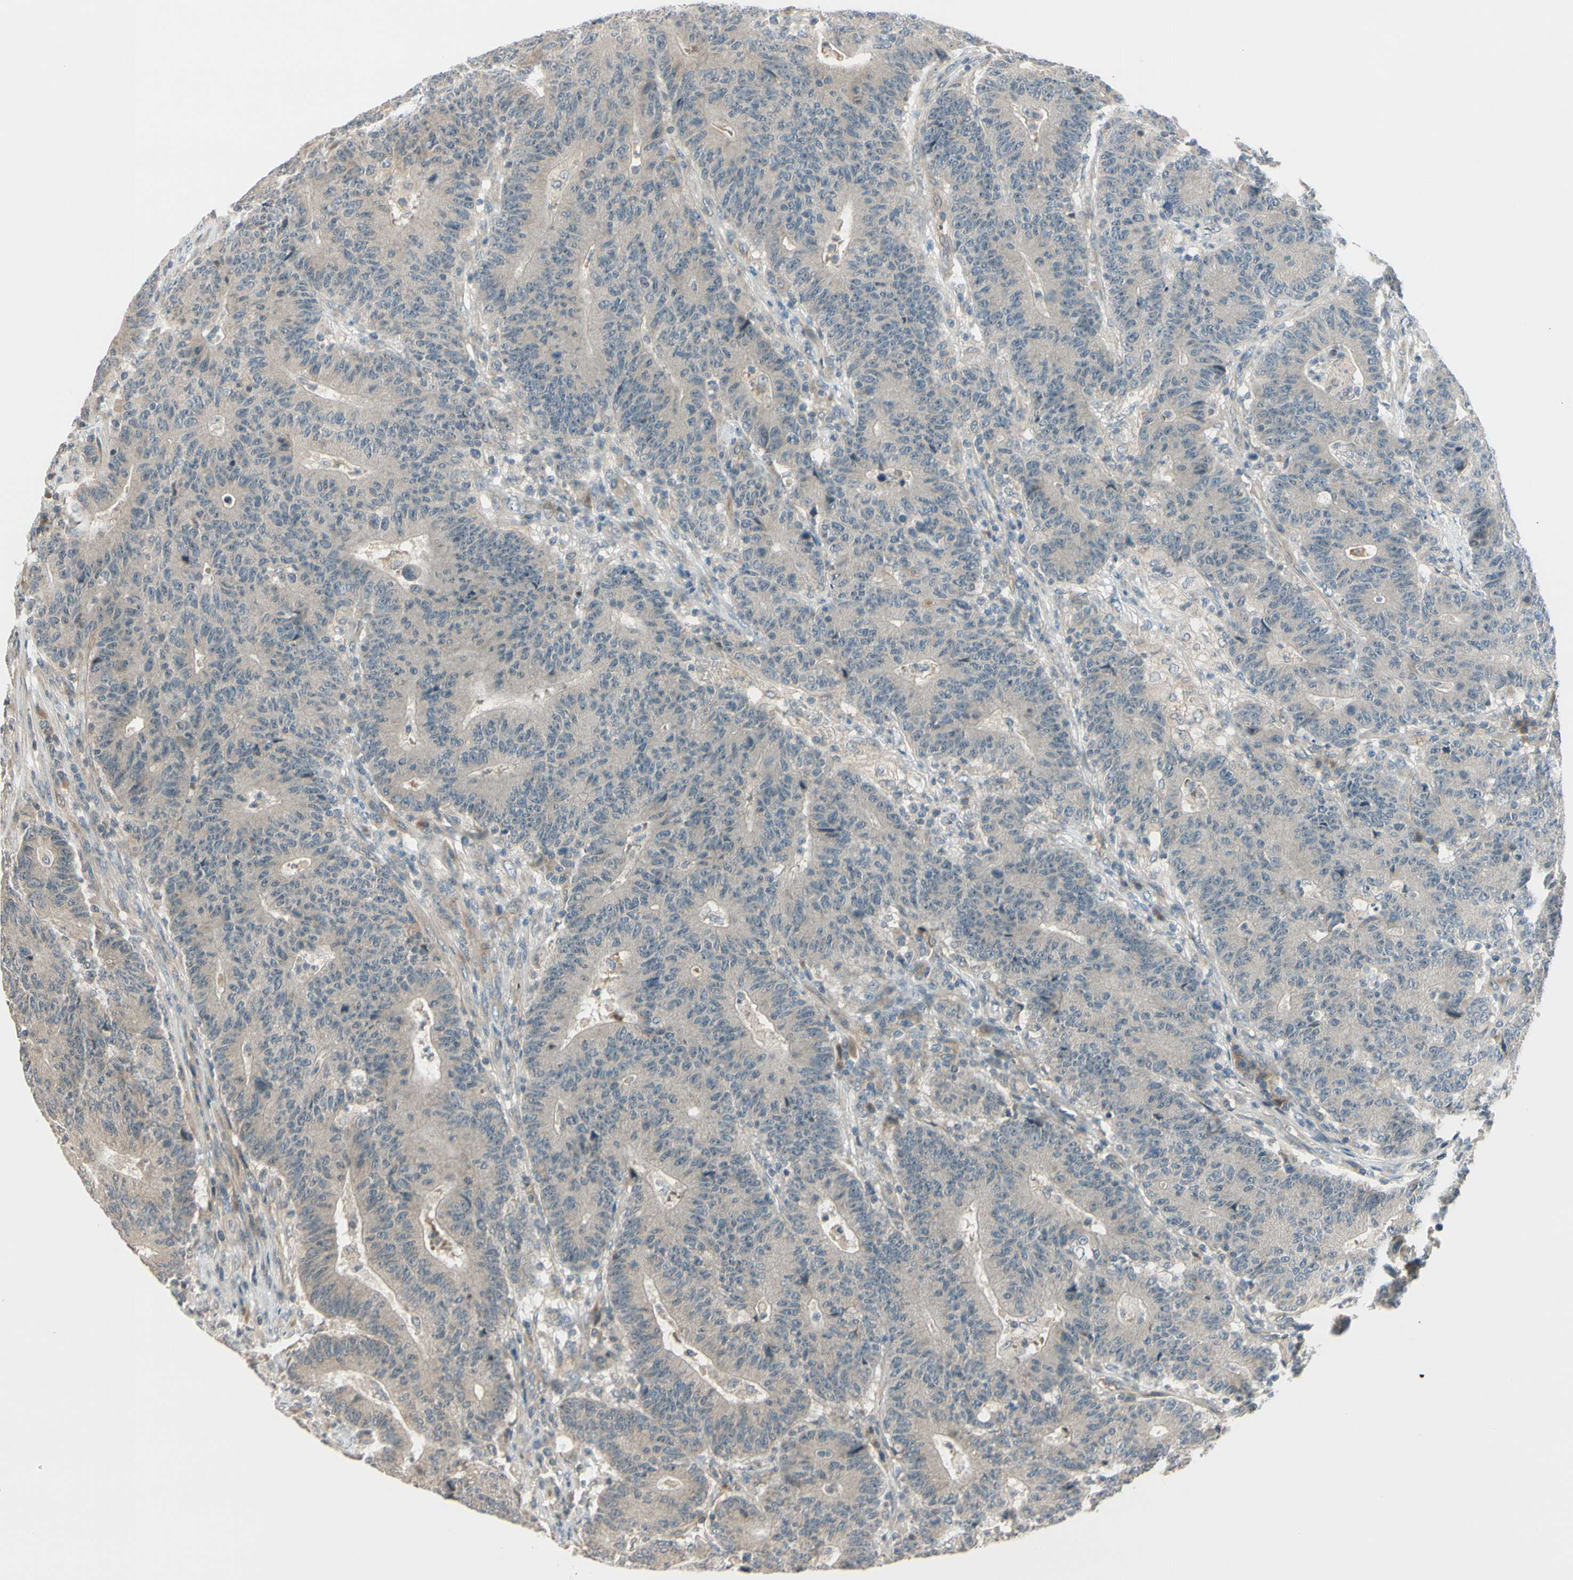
{"staining": {"intensity": "weak", "quantity": ">75%", "location": "cytoplasmic/membranous"}, "tissue": "colorectal cancer", "cell_type": "Tumor cells", "image_type": "cancer", "snomed": [{"axis": "morphology", "description": "Normal tissue, NOS"}, {"axis": "morphology", "description": "Adenocarcinoma, NOS"}, {"axis": "topography", "description": "Colon"}], "caption": "About >75% of tumor cells in colorectal cancer show weak cytoplasmic/membranous protein positivity as visualized by brown immunohistochemical staining.", "gene": "FGF10", "patient": {"sex": "female", "age": 75}}